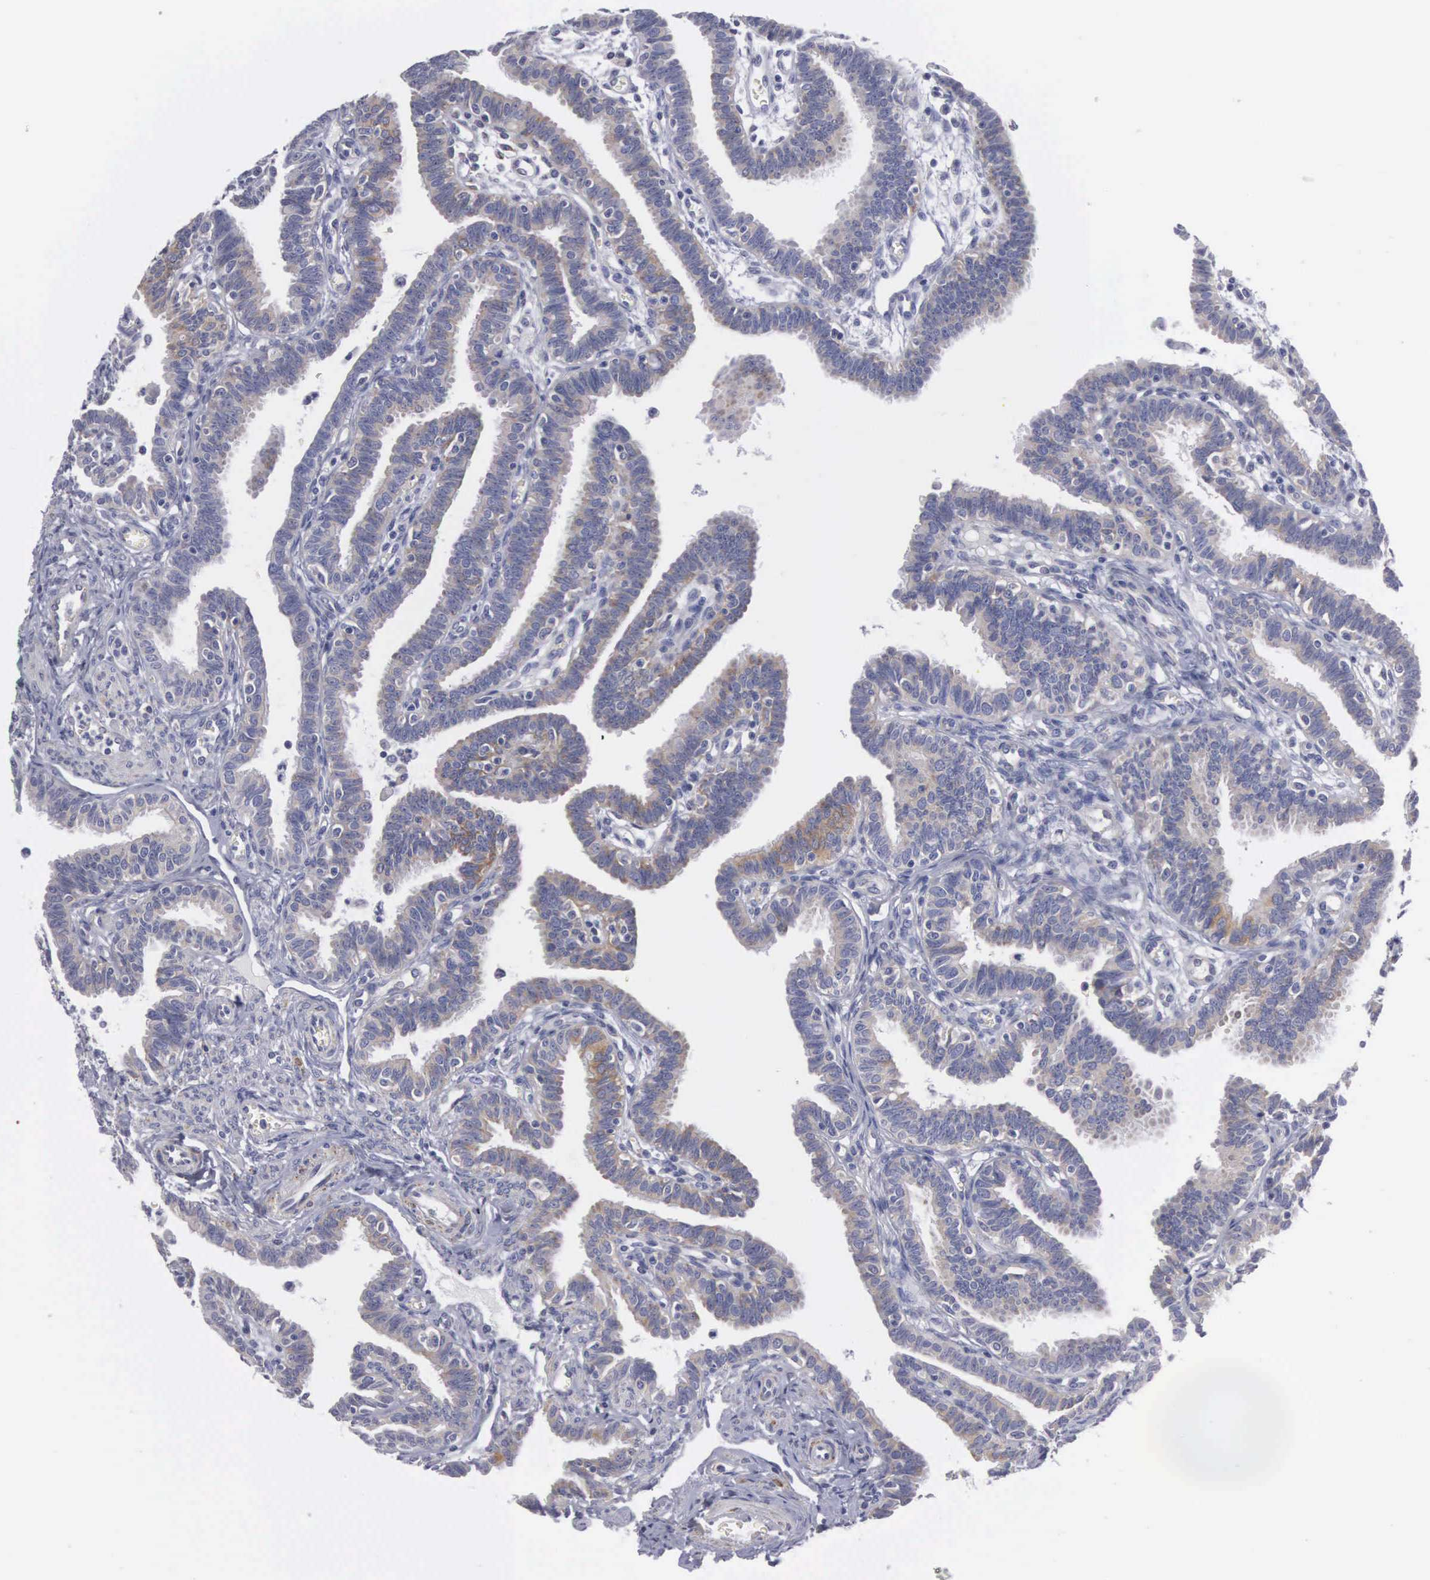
{"staining": {"intensity": "weak", "quantity": "<25%", "location": "cytoplasmic/membranous"}, "tissue": "fallopian tube", "cell_type": "Glandular cells", "image_type": "normal", "snomed": [{"axis": "morphology", "description": "Normal tissue, NOS"}, {"axis": "topography", "description": "Fallopian tube"}], "caption": "Human fallopian tube stained for a protein using immunohistochemistry displays no positivity in glandular cells.", "gene": "APOOL", "patient": {"sex": "female", "age": 41}}